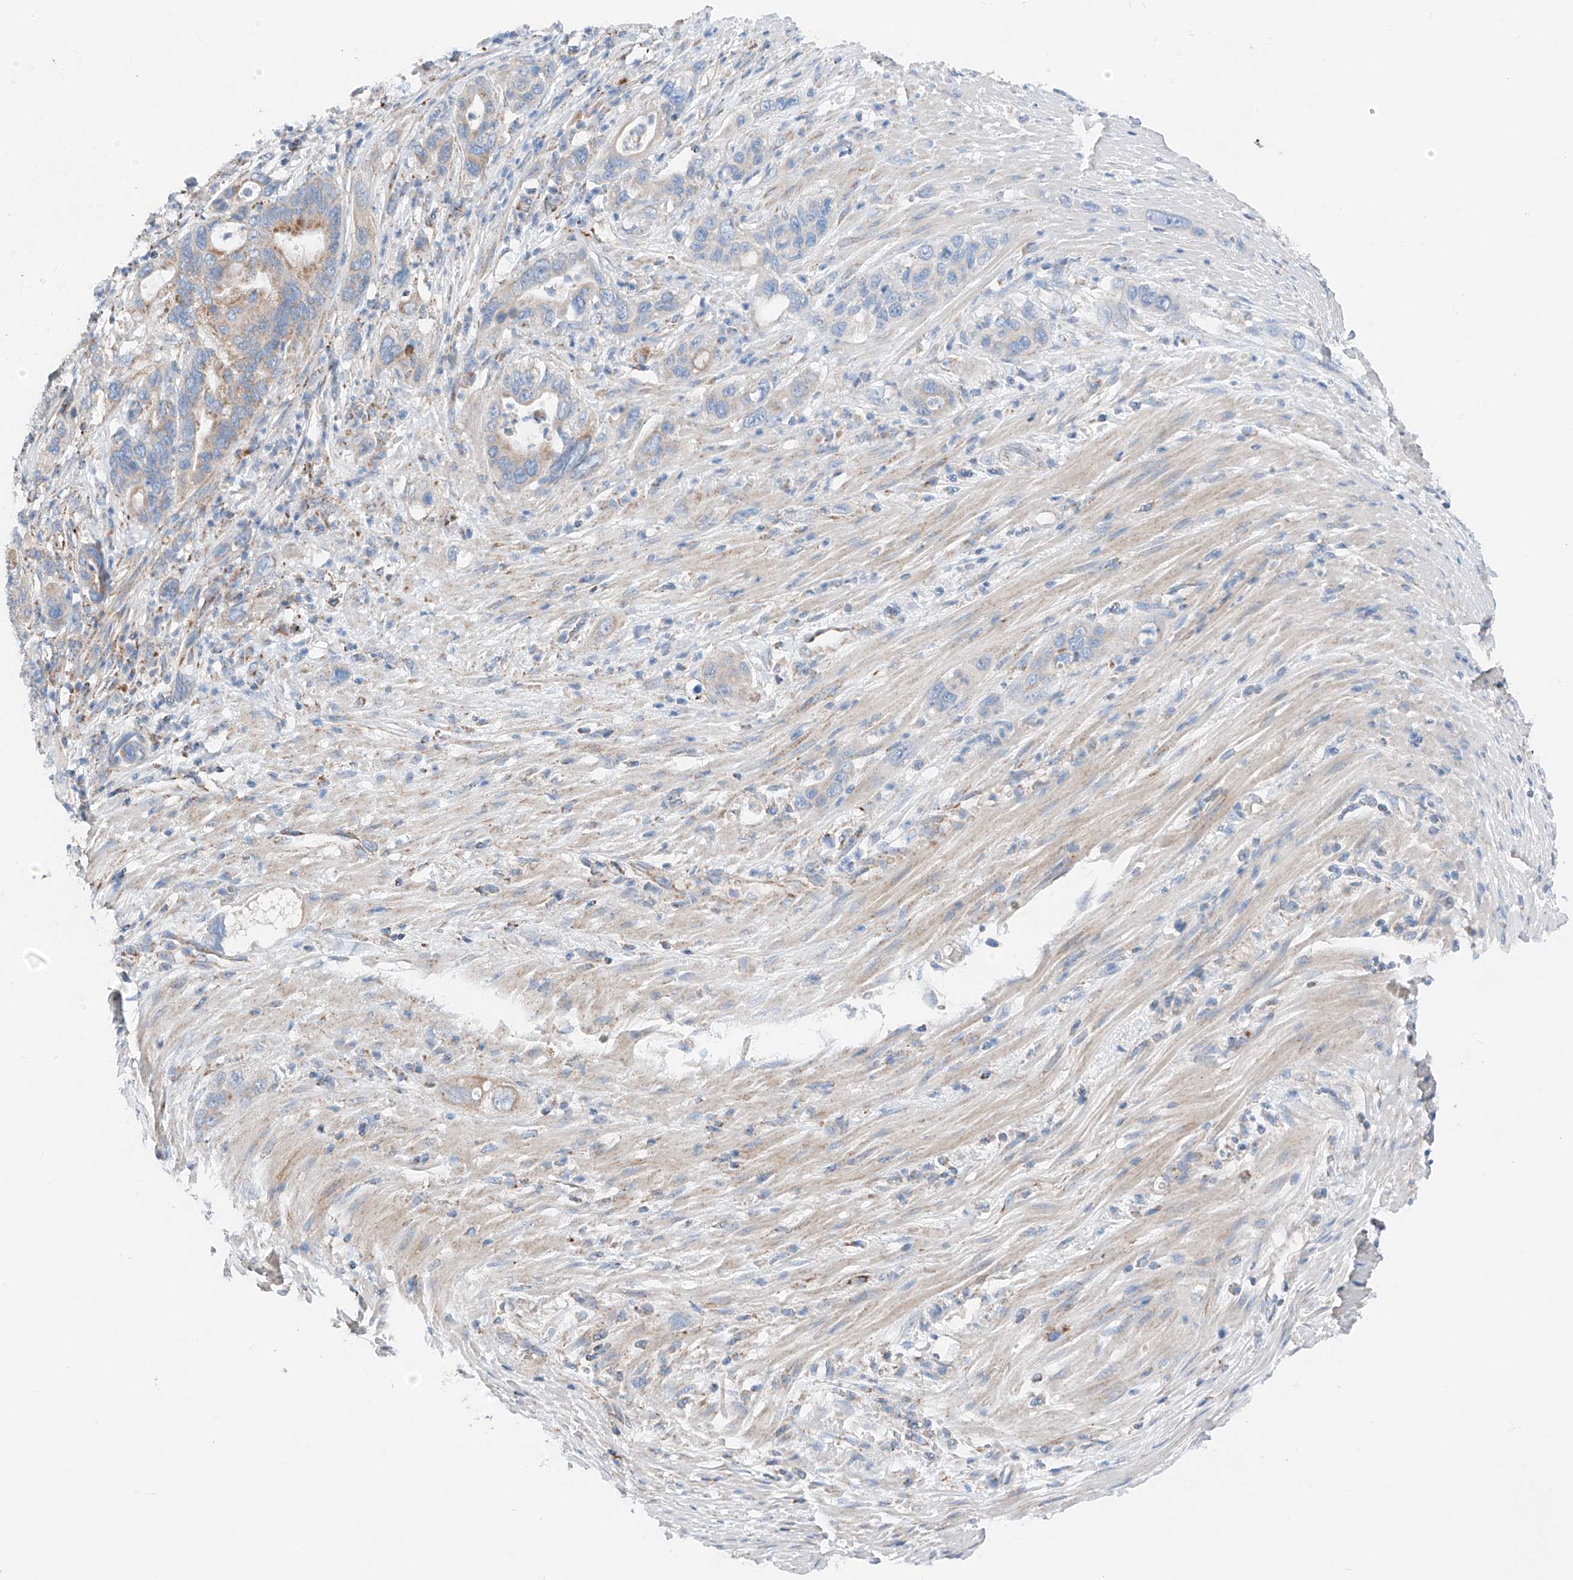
{"staining": {"intensity": "moderate", "quantity": "<25%", "location": "cytoplasmic/membranous"}, "tissue": "pancreatic cancer", "cell_type": "Tumor cells", "image_type": "cancer", "snomed": [{"axis": "morphology", "description": "Adenocarcinoma, NOS"}, {"axis": "topography", "description": "Pancreas"}], "caption": "An image showing moderate cytoplasmic/membranous staining in approximately <25% of tumor cells in pancreatic adenocarcinoma, as visualized by brown immunohistochemical staining.", "gene": "MRAP", "patient": {"sex": "female", "age": 71}}